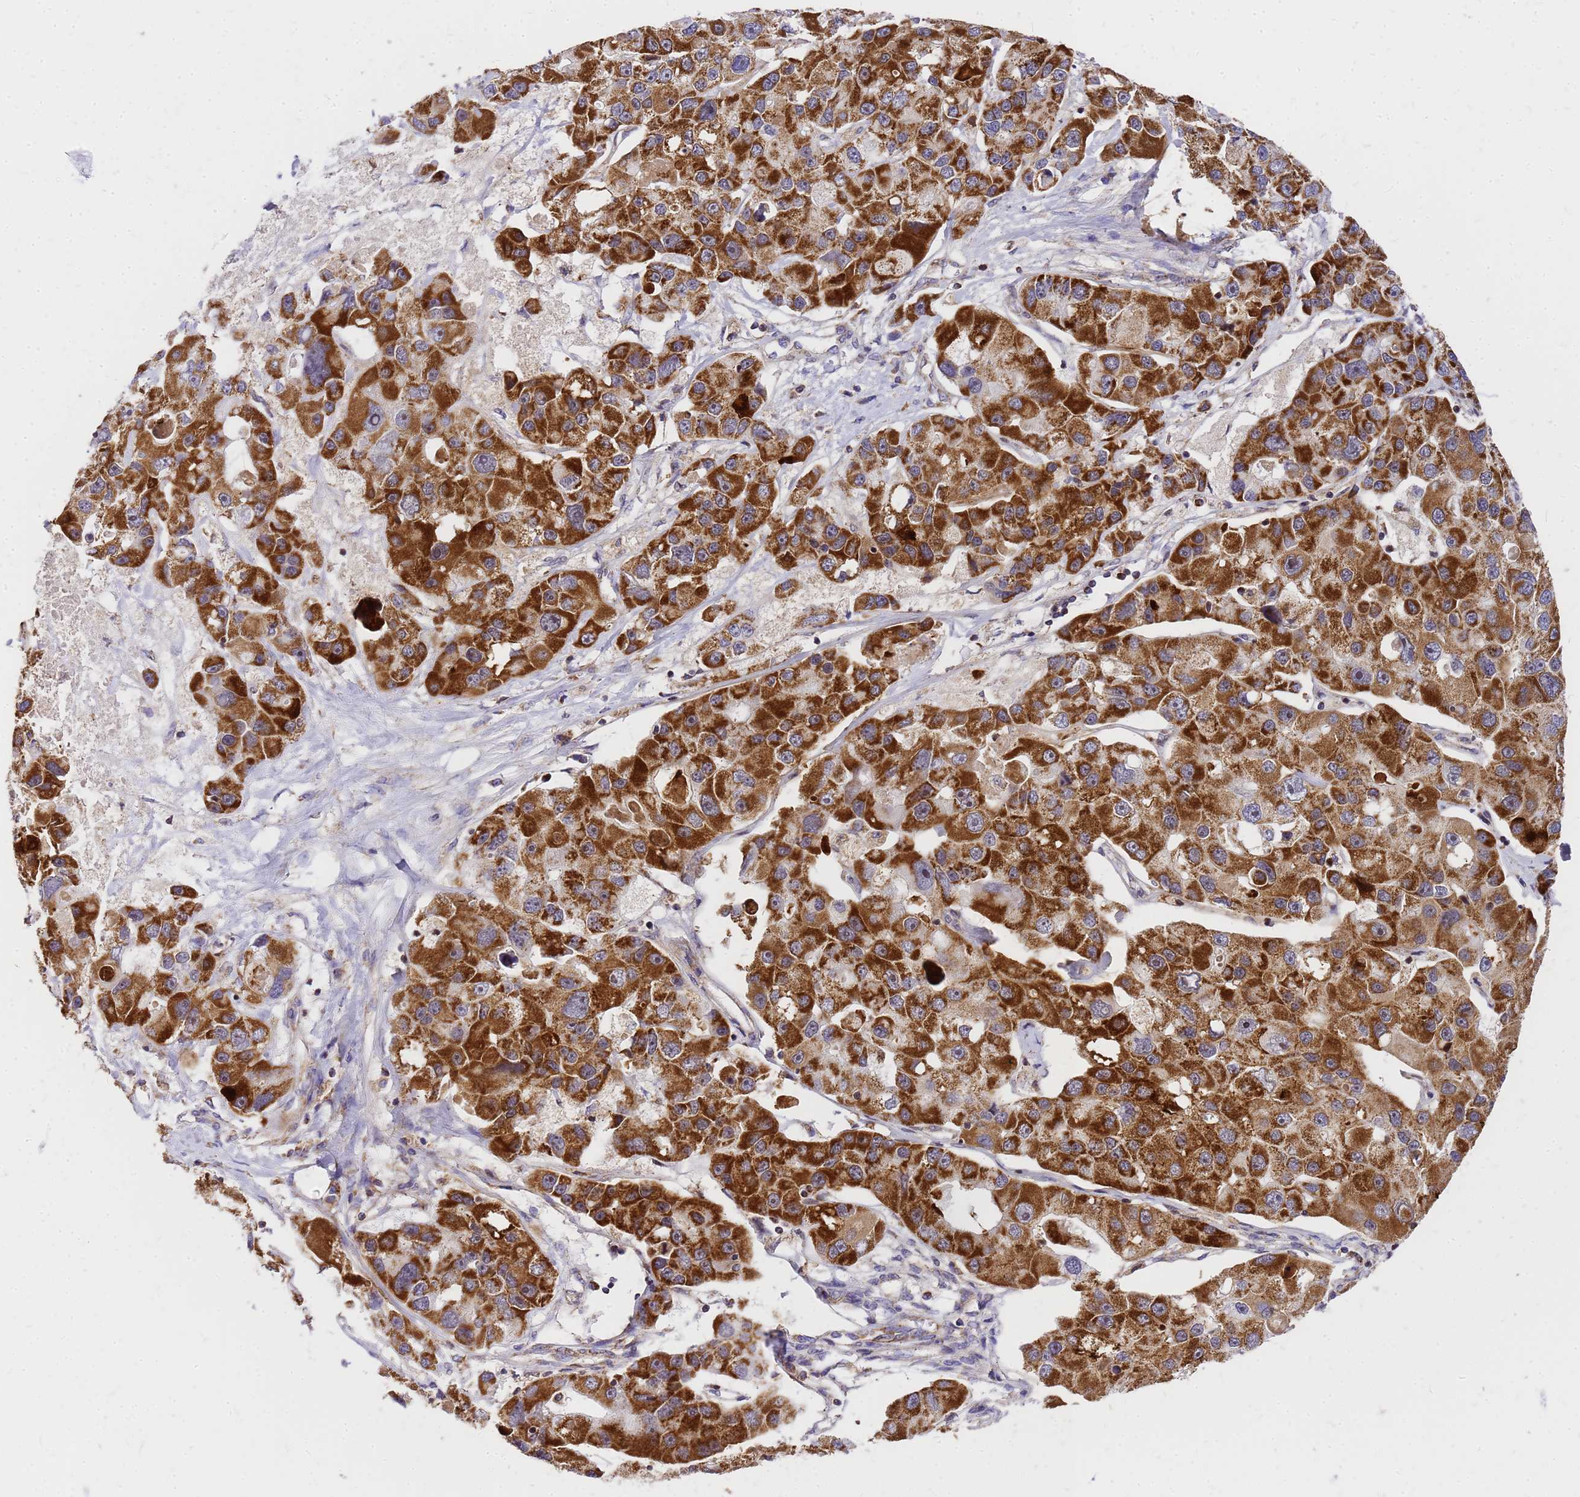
{"staining": {"intensity": "strong", "quantity": ">75%", "location": "cytoplasmic/membranous"}, "tissue": "lung cancer", "cell_type": "Tumor cells", "image_type": "cancer", "snomed": [{"axis": "morphology", "description": "Adenocarcinoma, NOS"}, {"axis": "topography", "description": "Lung"}], "caption": "This histopathology image displays immunohistochemistry staining of lung cancer (adenocarcinoma), with high strong cytoplasmic/membranous expression in approximately >75% of tumor cells.", "gene": "MRPS26", "patient": {"sex": "female", "age": 54}}